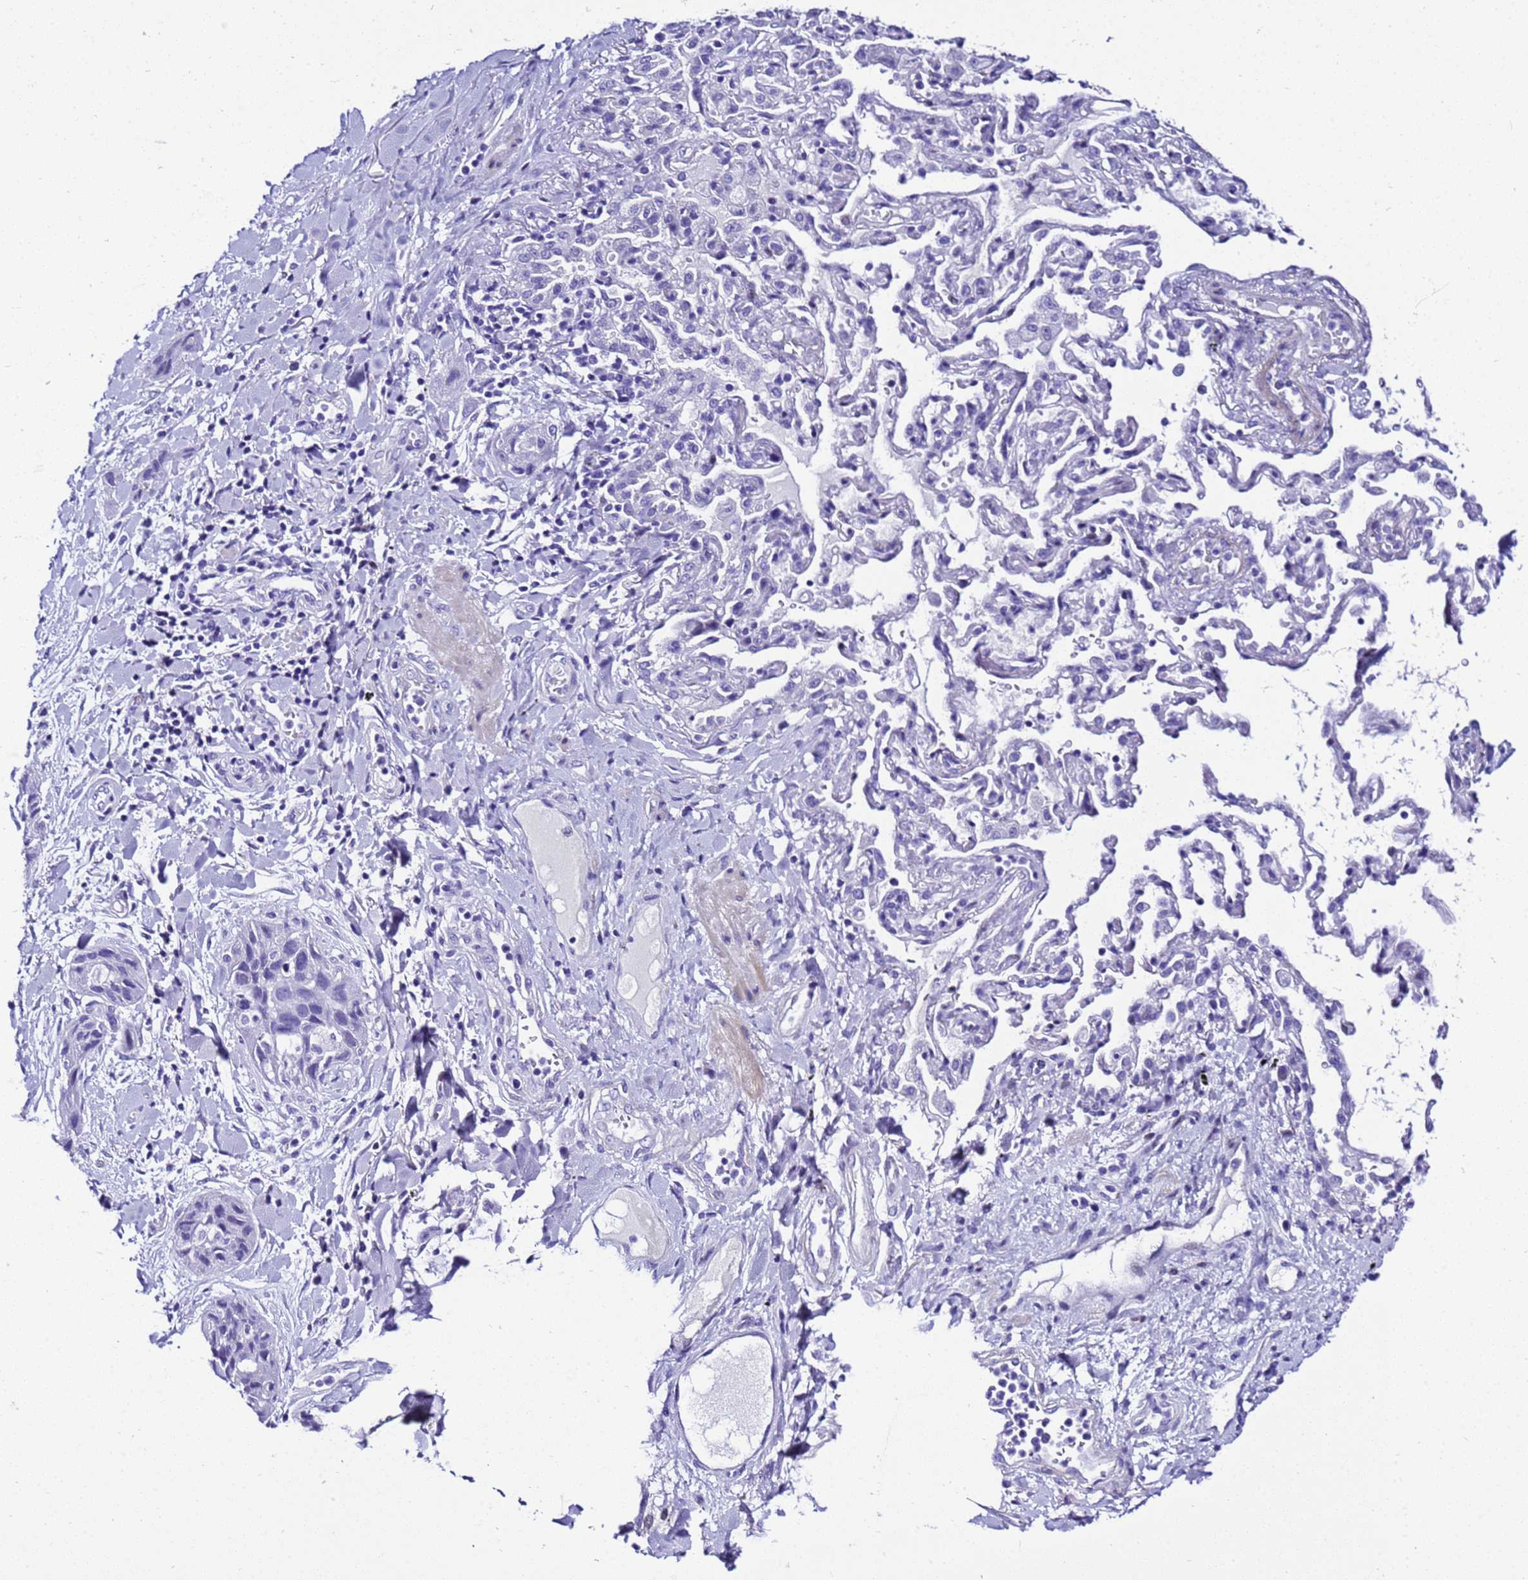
{"staining": {"intensity": "negative", "quantity": "none", "location": "none"}, "tissue": "lung cancer", "cell_type": "Tumor cells", "image_type": "cancer", "snomed": [{"axis": "morphology", "description": "Squamous cell carcinoma, NOS"}, {"axis": "topography", "description": "Lung"}], "caption": "Immunohistochemistry image of neoplastic tissue: lung cancer (squamous cell carcinoma) stained with DAB displays no significant protein staining in tumor cells.", "gene": "ZNF417", "patient": {"sex": "female", "age": 70}}